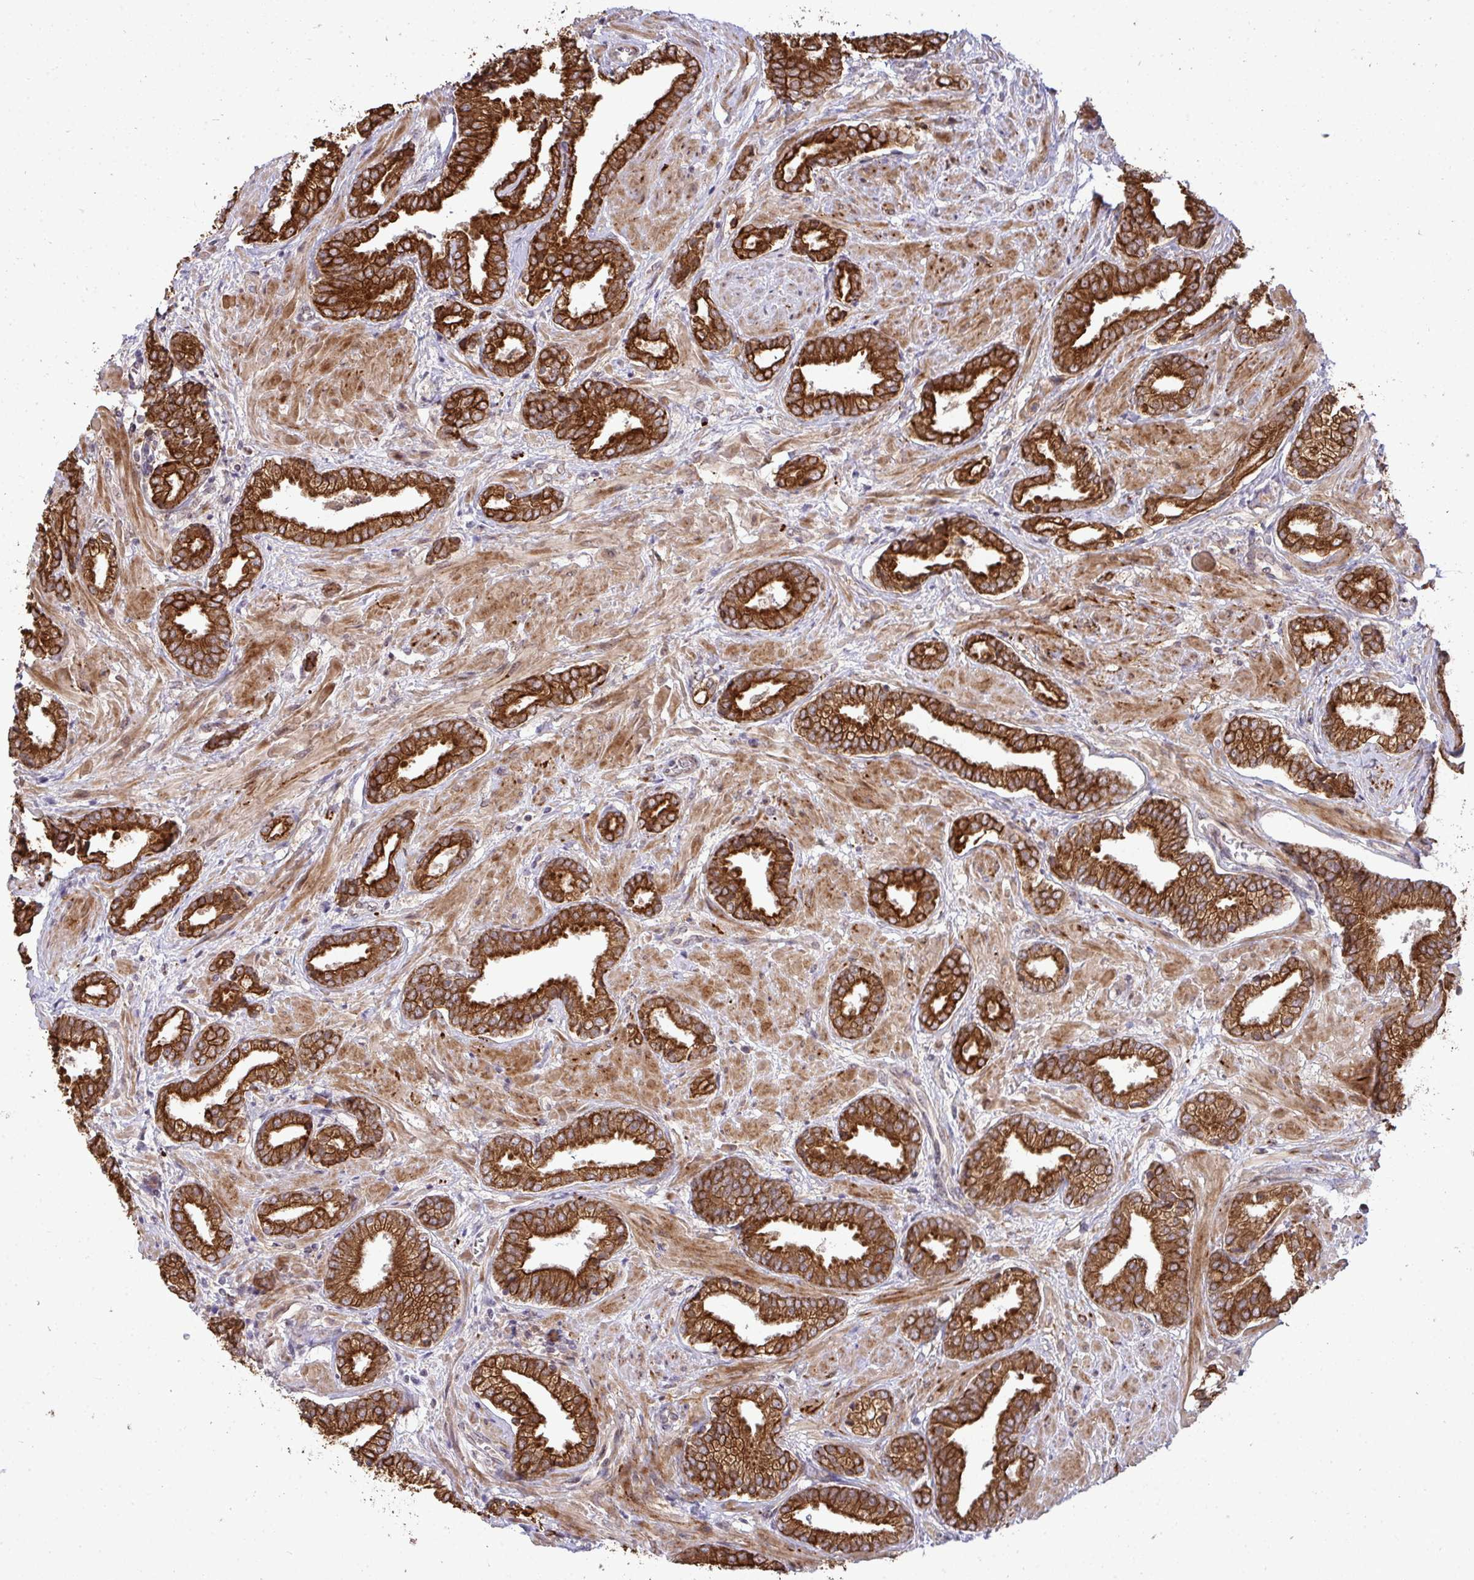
{"staining": {"intensity": "strong", "quantity": ">75%", "location": "cytoplasmic/membranous"}, "tissue": "prostate cancer", "cell_type": "Tumor cells", "image_type": "cancer", "snomed": [{"axis": "morphology", "description": "Adenocarcinoma, High grade"}, {"axis": "topography", "description": "Prostate"}], "caption": "This is an image of immunohistochemistry (IHC) staining of prostate high-grade adenocarcinoma, which shows strong positivity in the cytoplasmic/membranous of tumor cells.", "gene": "TRIM44", "patient": {"sex": "male", "age": 56}}